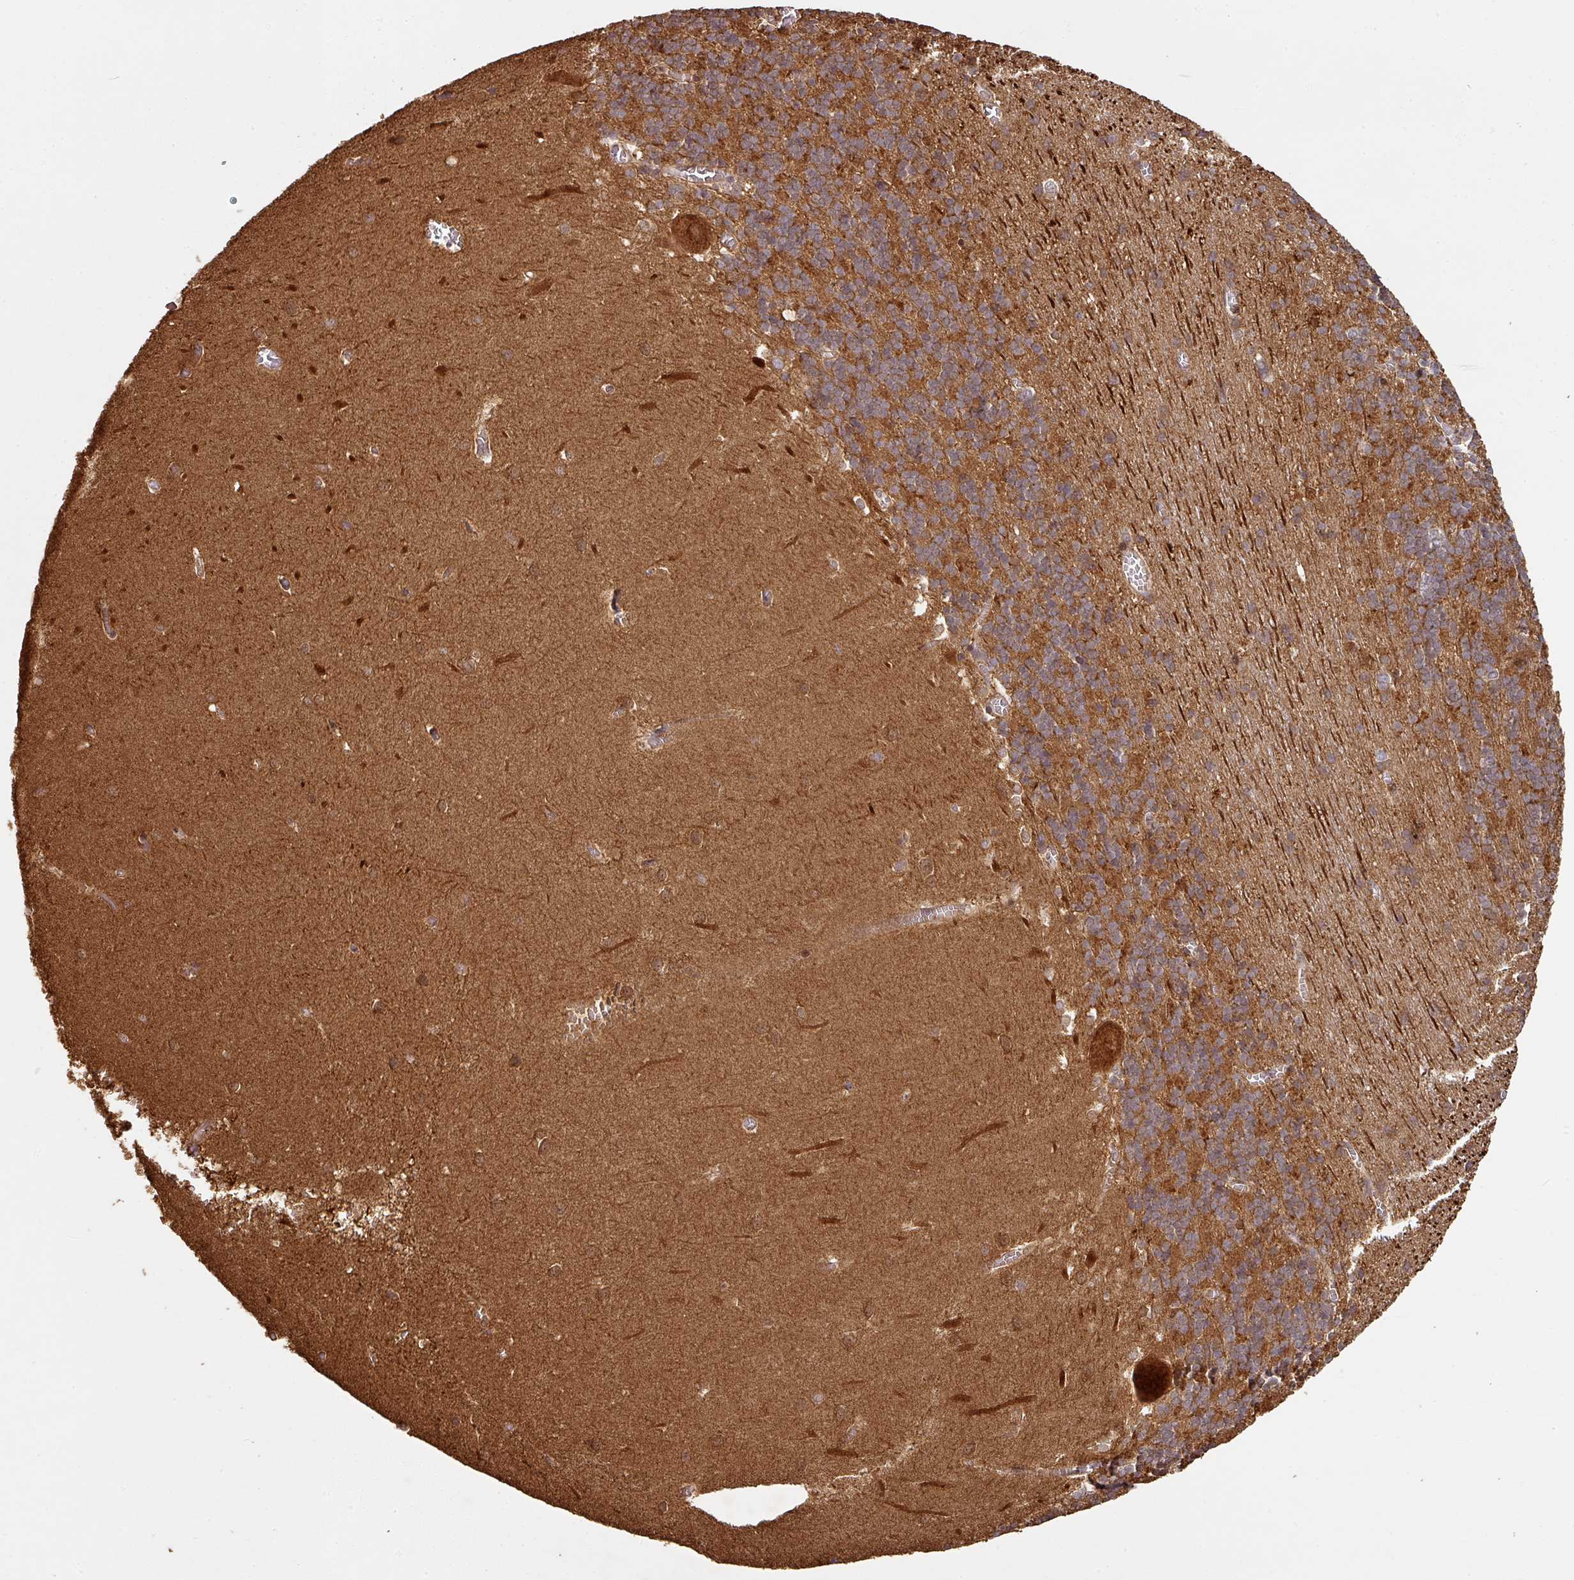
{"staining": {"intensity": "moderate", "quantity": ">75%", "location": "cytoplasmic/membranous"}, "tissue": "cerebellum", "cell_type": "Cells in granular layer", "image_type": "normal", "snomed": [{"axis": "morphology", "description": "Normal tissue, NOS"}, {"axis": "topography", "description": "Cerebellum"}], "caption": "Cerebellum stained for a protein reveals moderate cytoplasmic/membranous positivity in cells in granular layer. The protein is shown in brown color, while the nuclei are stained blue.", "gene": "ZNF322", "patient": {"sex": "male", "age": 37}}